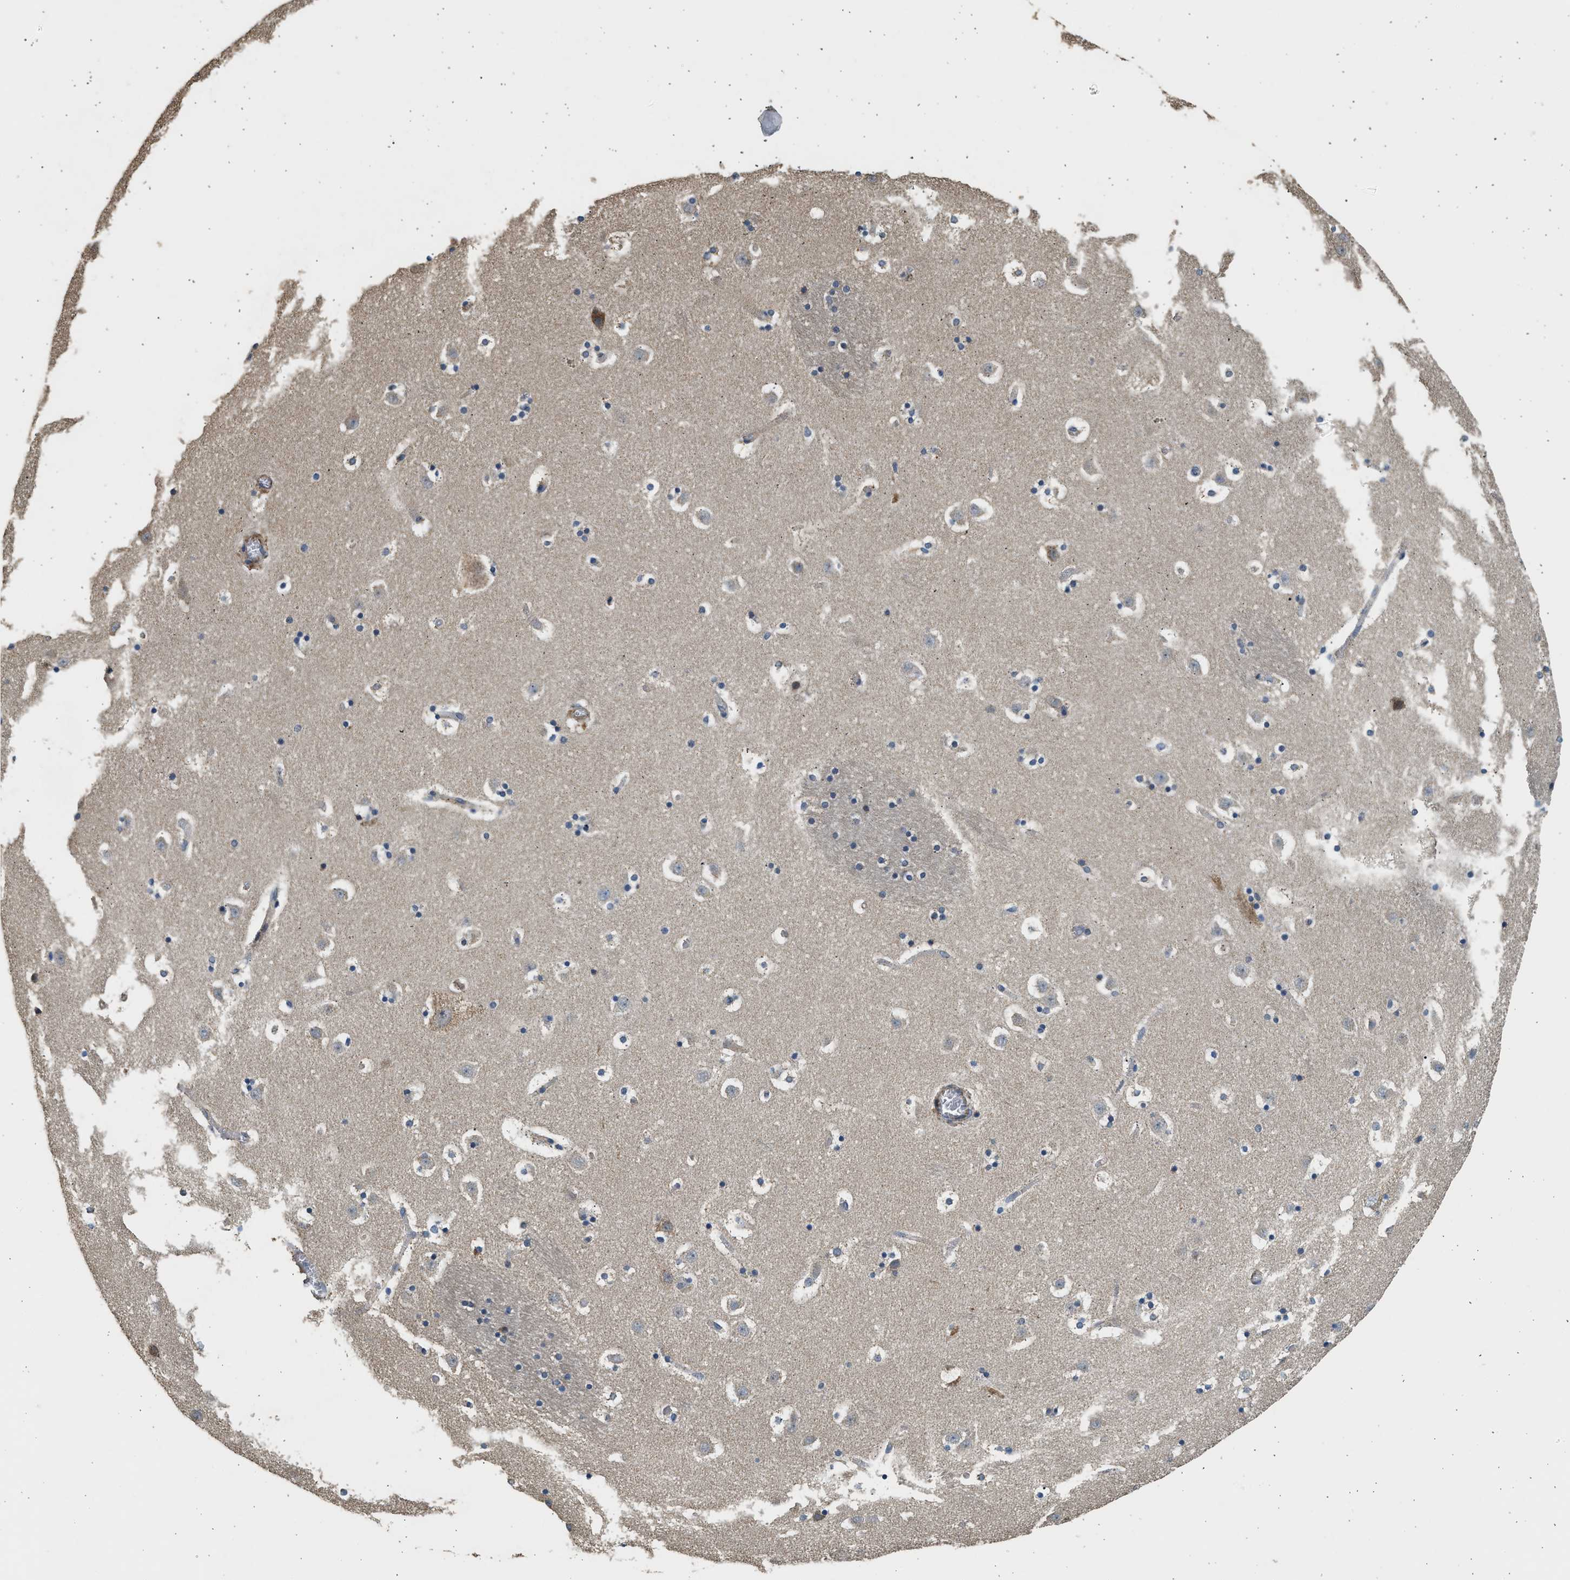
{"staining": {"intensity": "negative", "quantity": "none", "location": "none"}, "tissue": "caudate", "cell_type": "Glial cells", "image_type": "normal", "snomed": [{"axis": "morphology", "description": "Normal tissue, NOS"}, {"axis": "topography", "description": "Lateral ventricle wall"}], "caption": "This is a image of IHC staining of unremarkable caudate, which shows no positivity in glial cells.", "gene": "PCLO", "patient": {"sex": "male", "age": 45}}